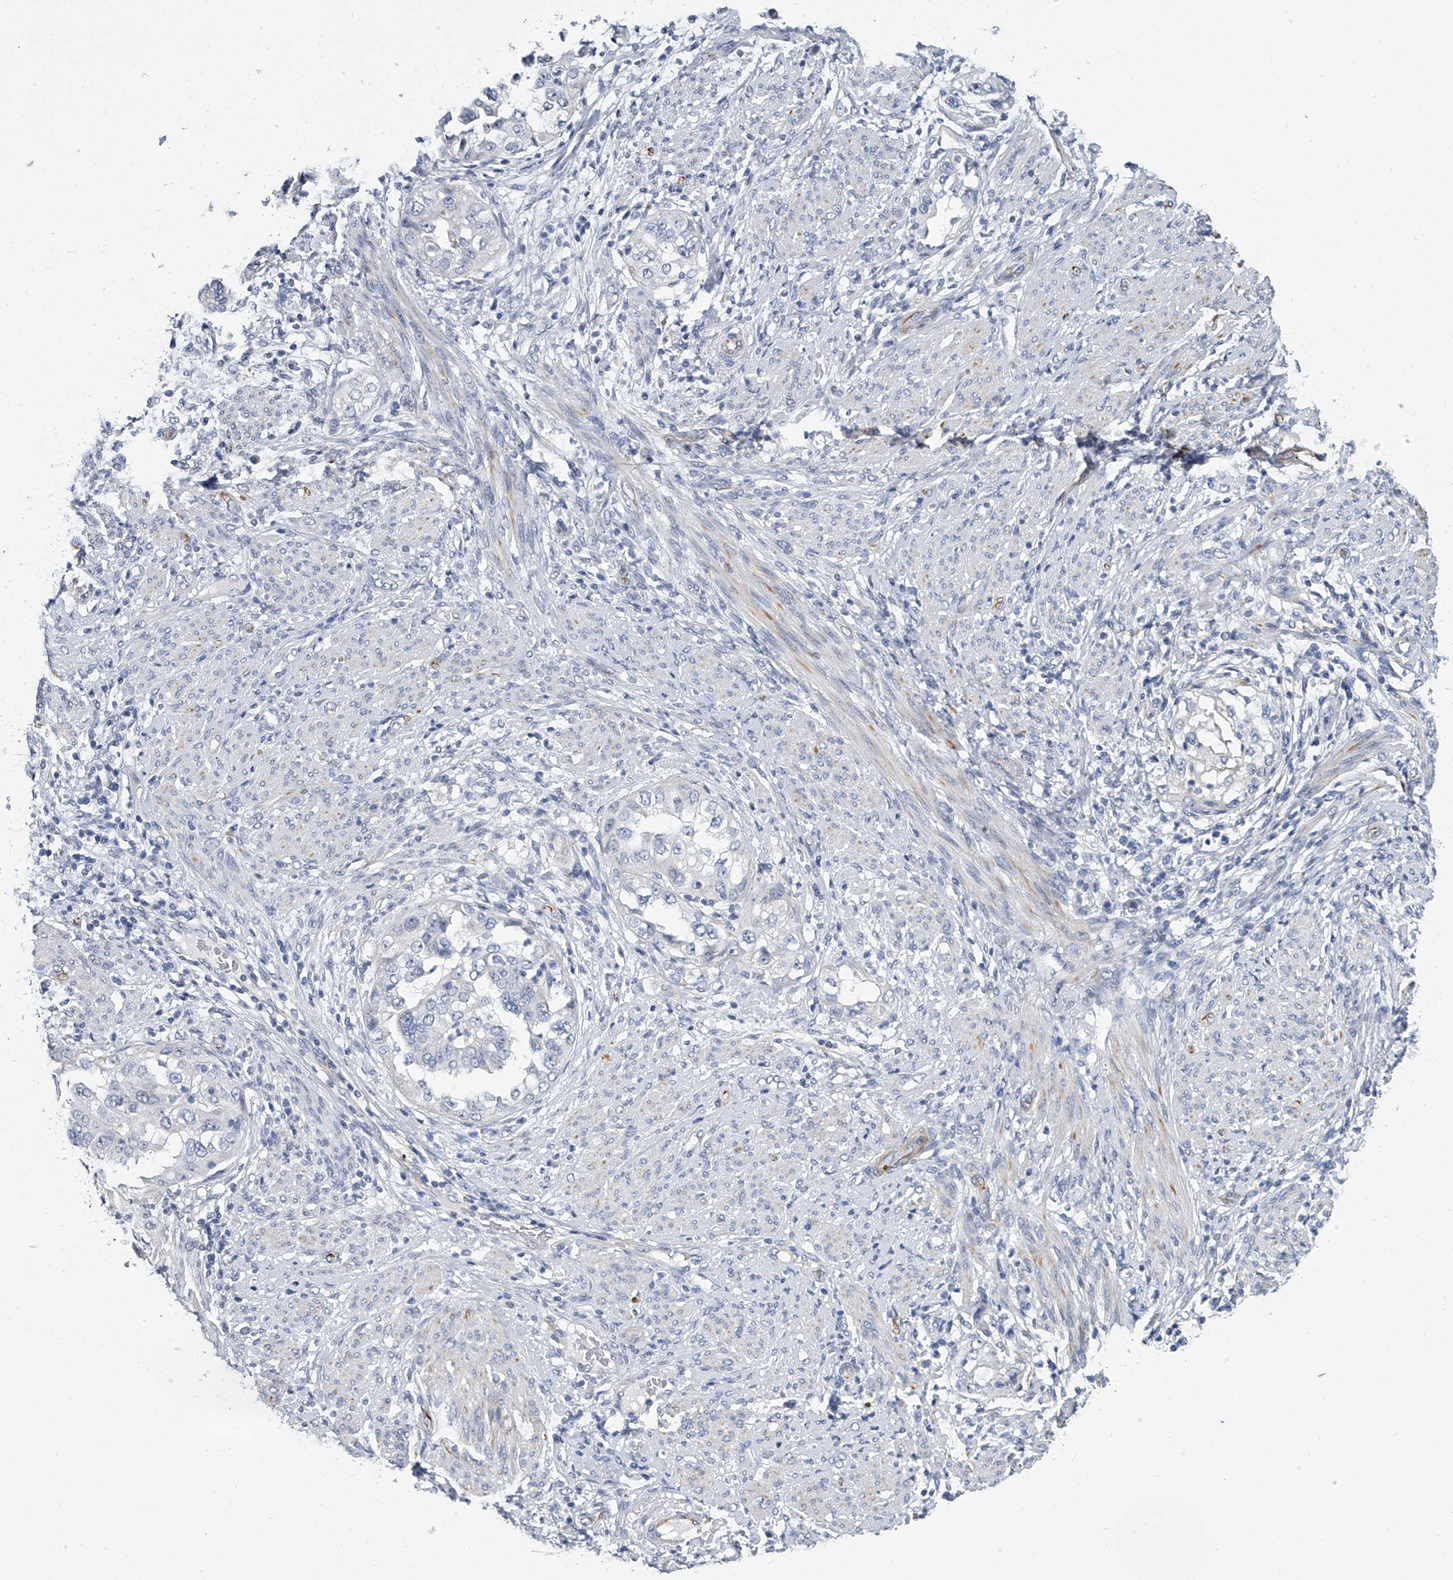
{"staining": {"intensity": "negative", "quantity": "none", "location": "none"}, "tissue": "endometrial cancer", "cell_type": "Tumor cells", "image_type": "cancer", "snomed": [{"axis": "morphology", "description": "Adenocarcinoma, NOS"}, {"axis": "topography", "description": "Endometrium"}], "caption": "Tumor cells are negative for protein expression in human adenocarcinoma (endometrial).", "gene": "KIRREL1", "patient": {"sex": "female", "age": 85}}